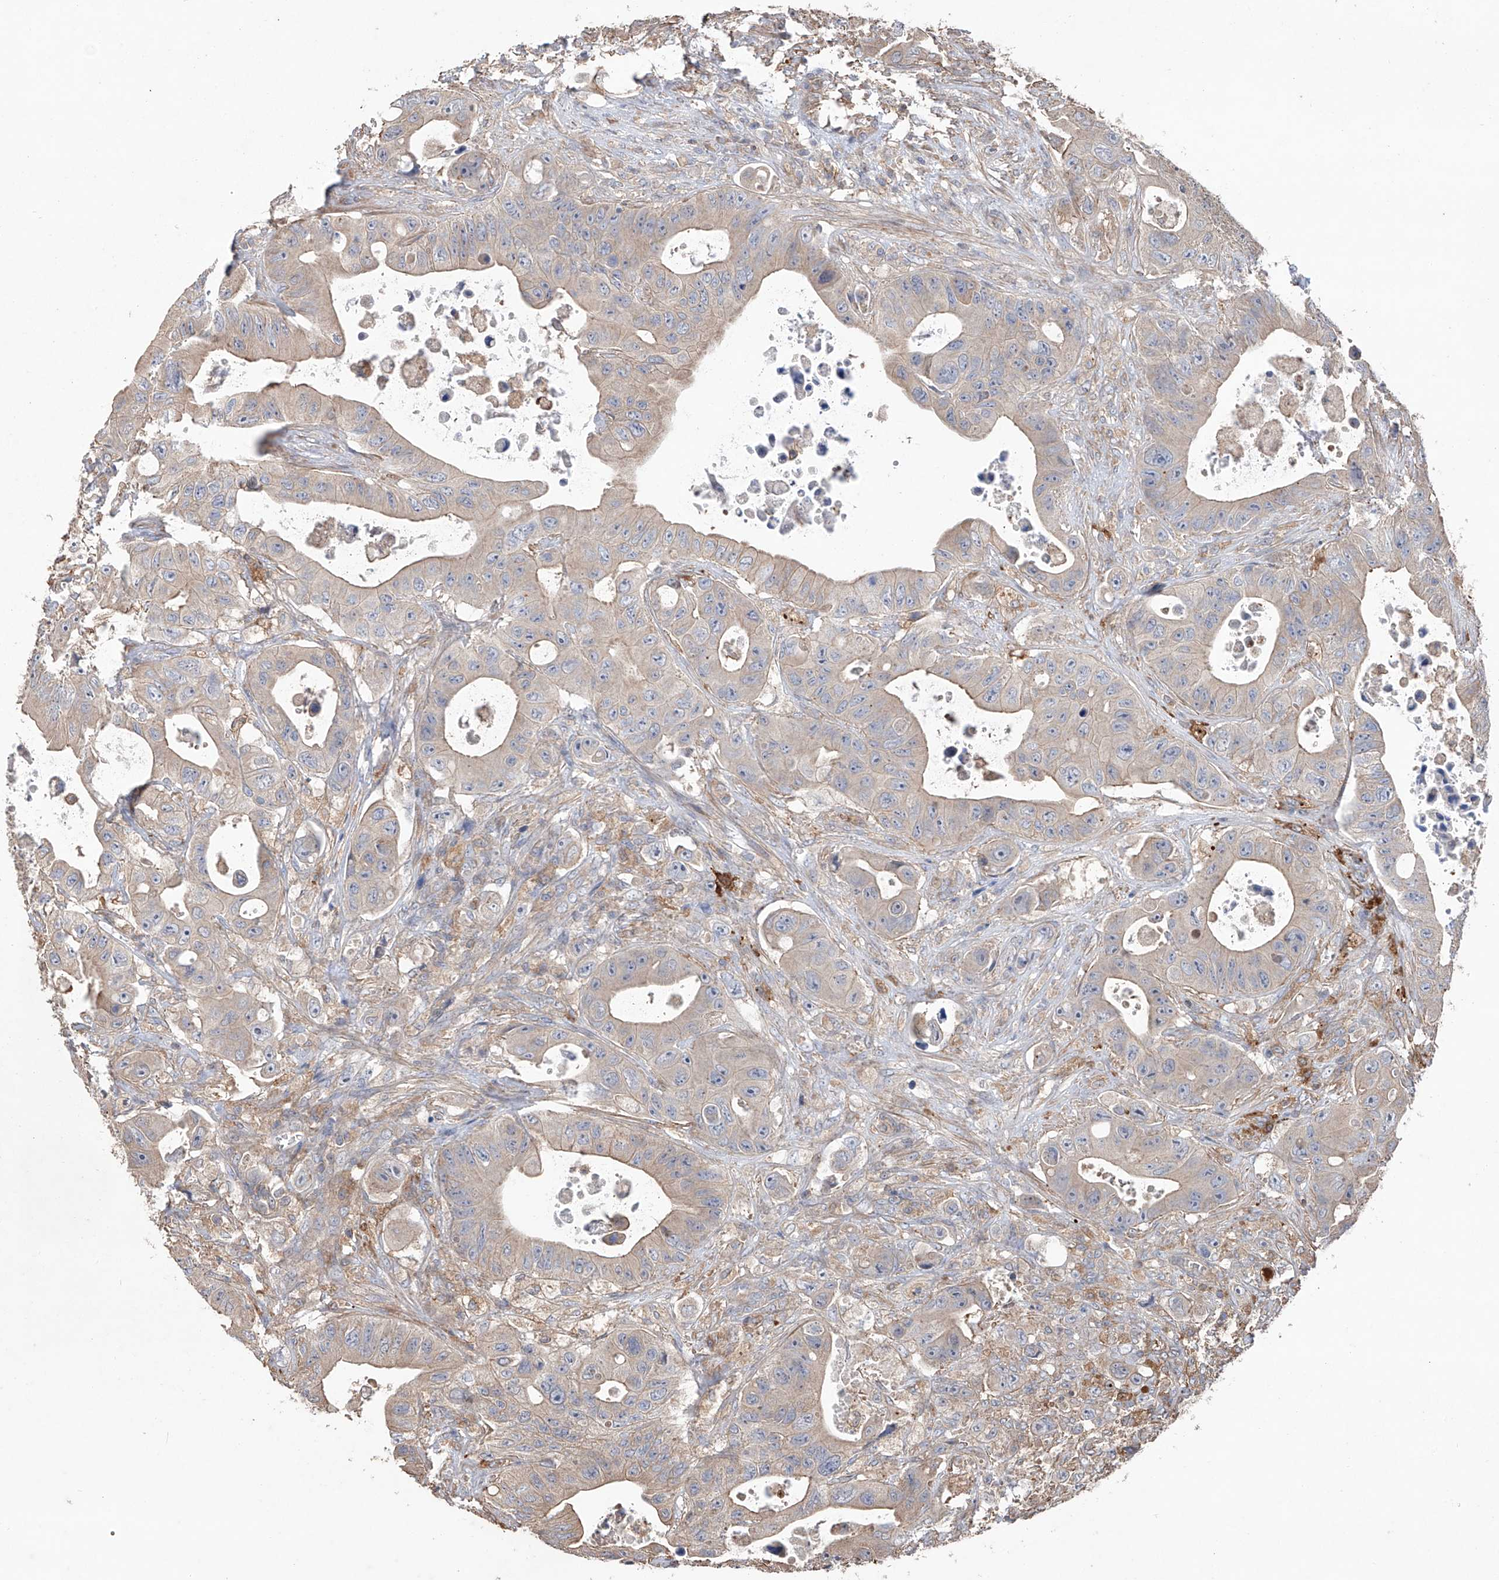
{"staining": {"intensity": "weak", "quantity": ">75%", "location": "cytoplasmic/membranous"}, "tissue": "colorectal cancer", "cell_type": "Tumor cells", "image_type": "cancer", "snomed": [{"axis": "morphology", "description": "Adenocarcinoma, NOS"}, {"axis": "topography", "description": "Colon"}], "caption": "Weak cytoplasmic/membranous protein positivity is present in about >75% of tumor cells in colorectal cancer (adenocarcinoma). Nuclei are stained in blue.", "gene": "EDN1", "patient": {"sex": "female", "age": 46}}